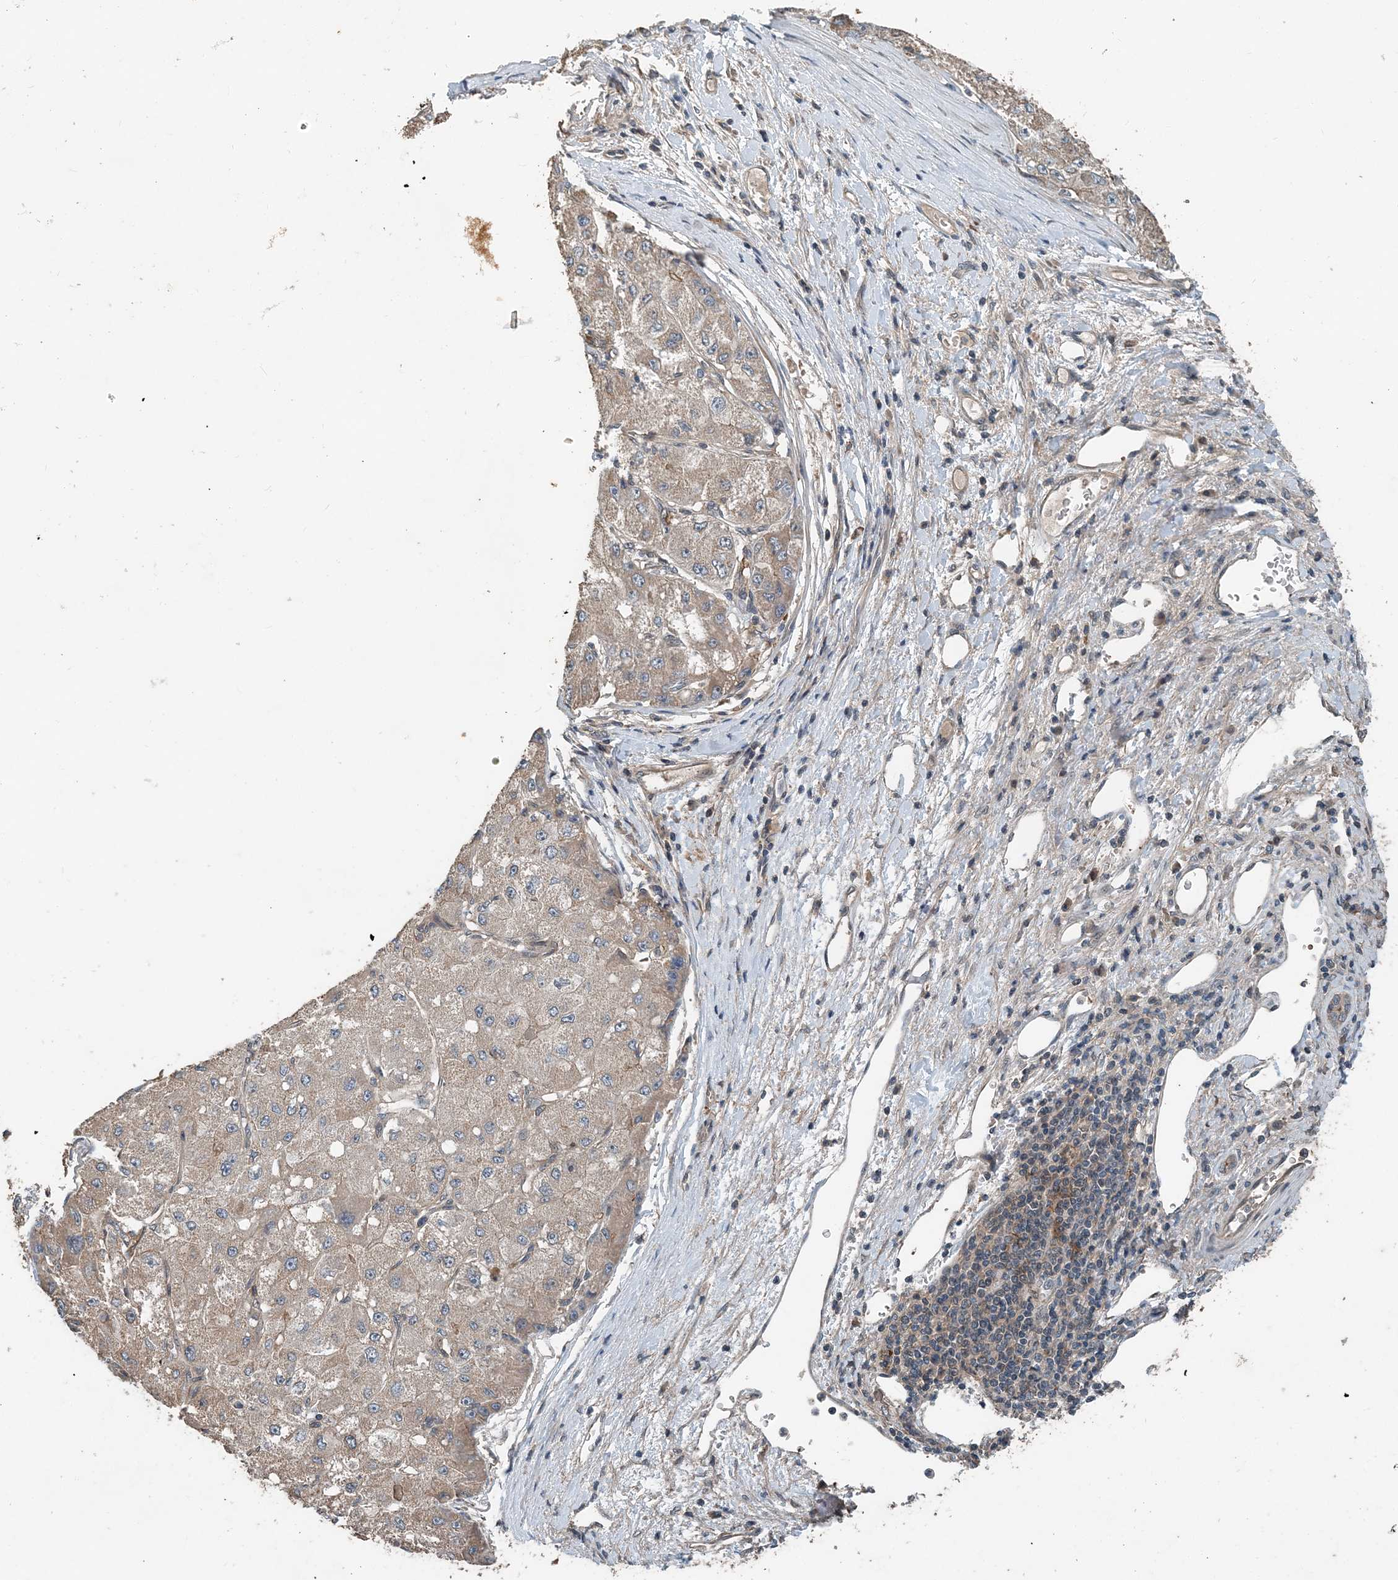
{"staining": {"intensity": "weak", "quantity": "25%-75%", "location": "cytoplasmic/membranous"}, "tissue": "liver cancer", "cell_type": "Tumor cells", "image_type": "cancer", "snomed": [{"axis": "morphology", "description": "Carcinoma, Hepatocellular, NOS"}, {"axis": "topography", "description": "Liver"}], "caption": "This micrograph displays IHC staining of human liver cancer (hepatocellular carcinoma), with low weak cytoplasmic/membranous staining in approximately 25%-75% of tumor cells.", "gene": "SMPD3", "patient": {"sex": "male", "age": 80}}